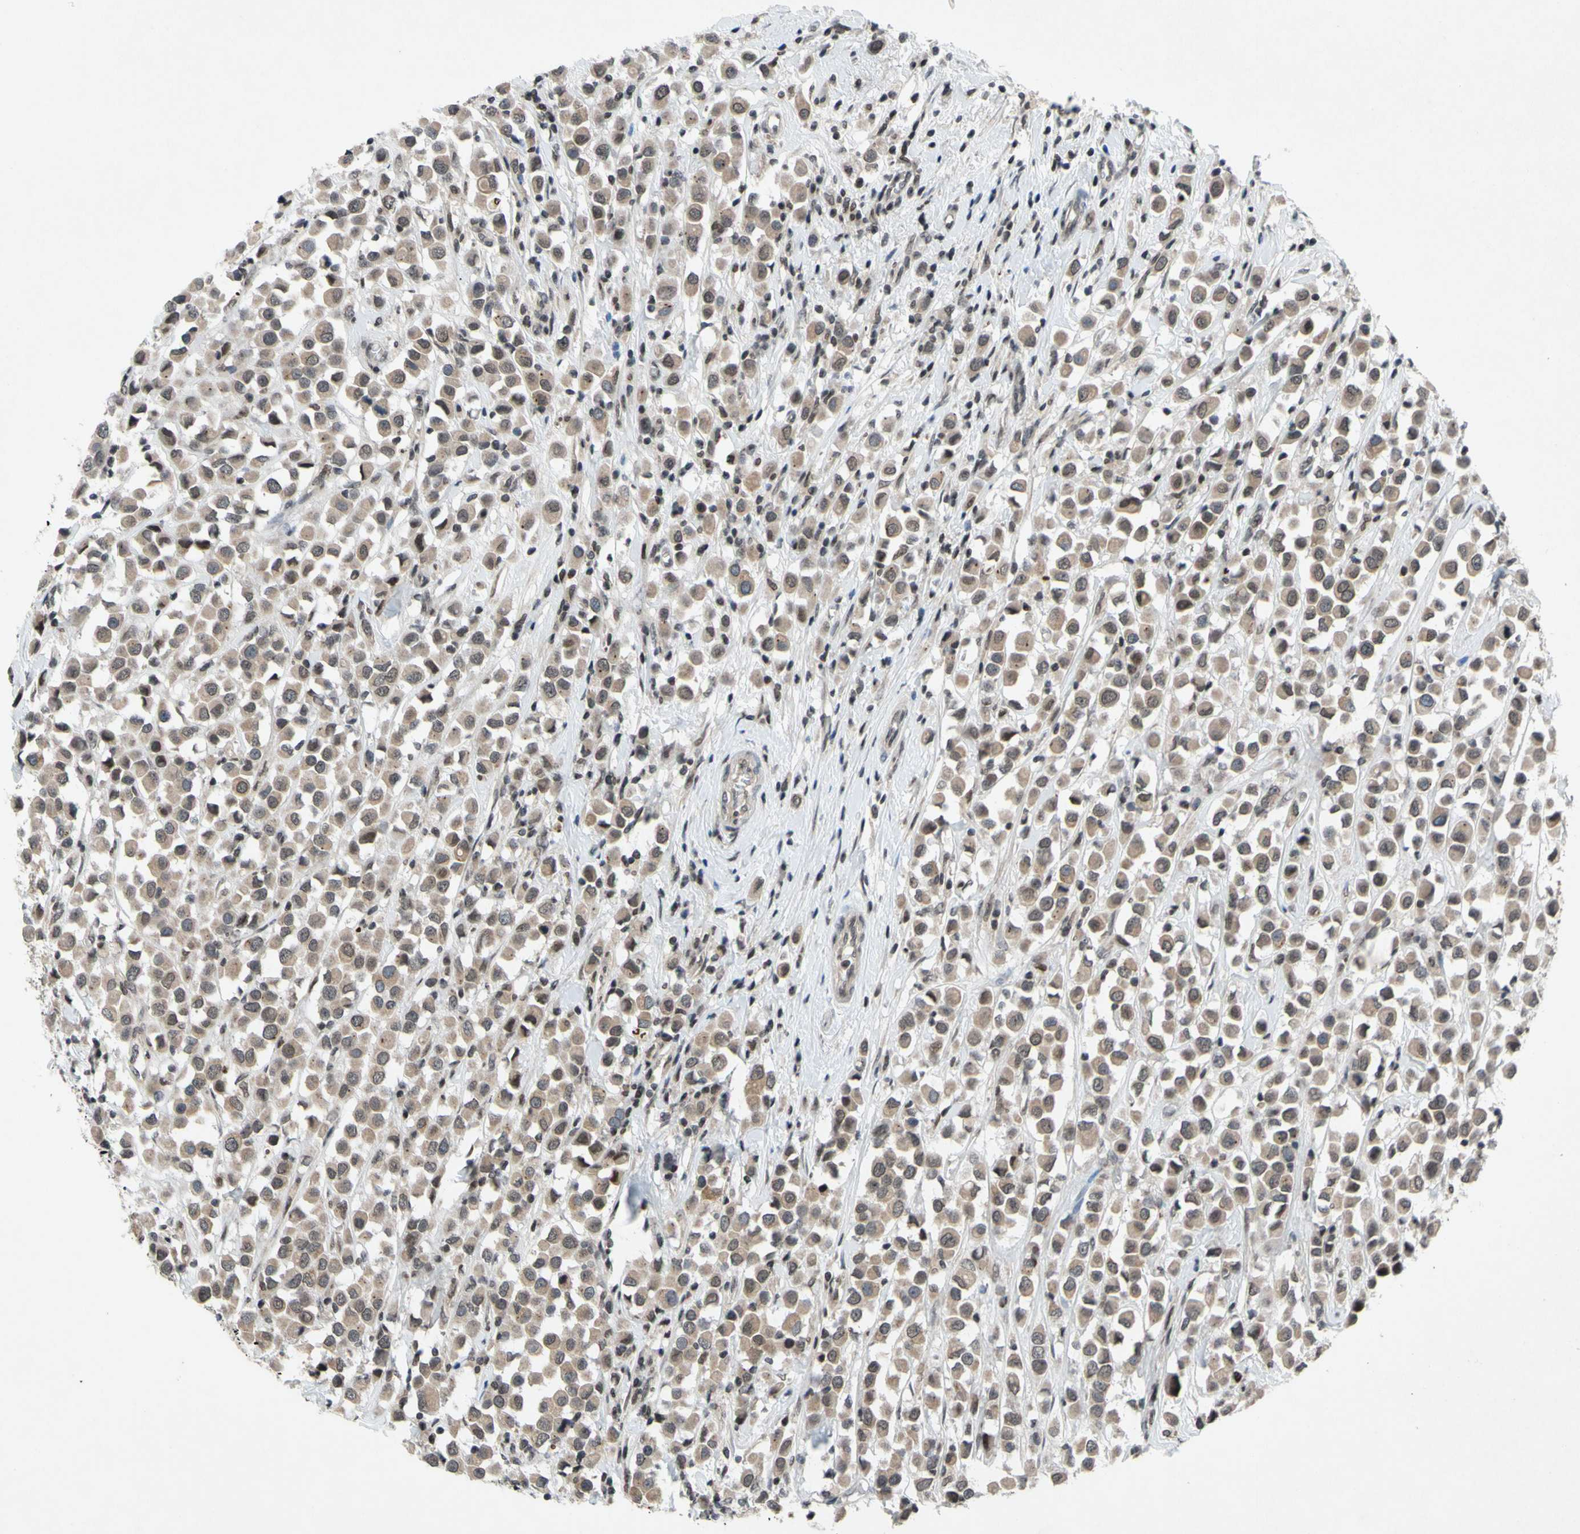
{"staining": {"intensity": "weak", "quantity": ">75%", "location": "cytoplasmic/membranous,nuclear"}, "tissue": "breast cancer", "cell_type": "Tumor cells", "image_type": "cancer", "snomed": [{"axis": "morphology", "description": "Duct carcinoma"}, {"axis": "topography", "description": "Breast"}], "caption": "The histopathology image shows immunohistochemical staining of breast cancer. There is weak cytoplasmic/membranous and nuclear staining is identified in approximately >75% of tumor cells. (IHC, brightfield microscopy, high magnification).", "gene": "XPO1", "patient": {"sex": "female", "age": 61}}